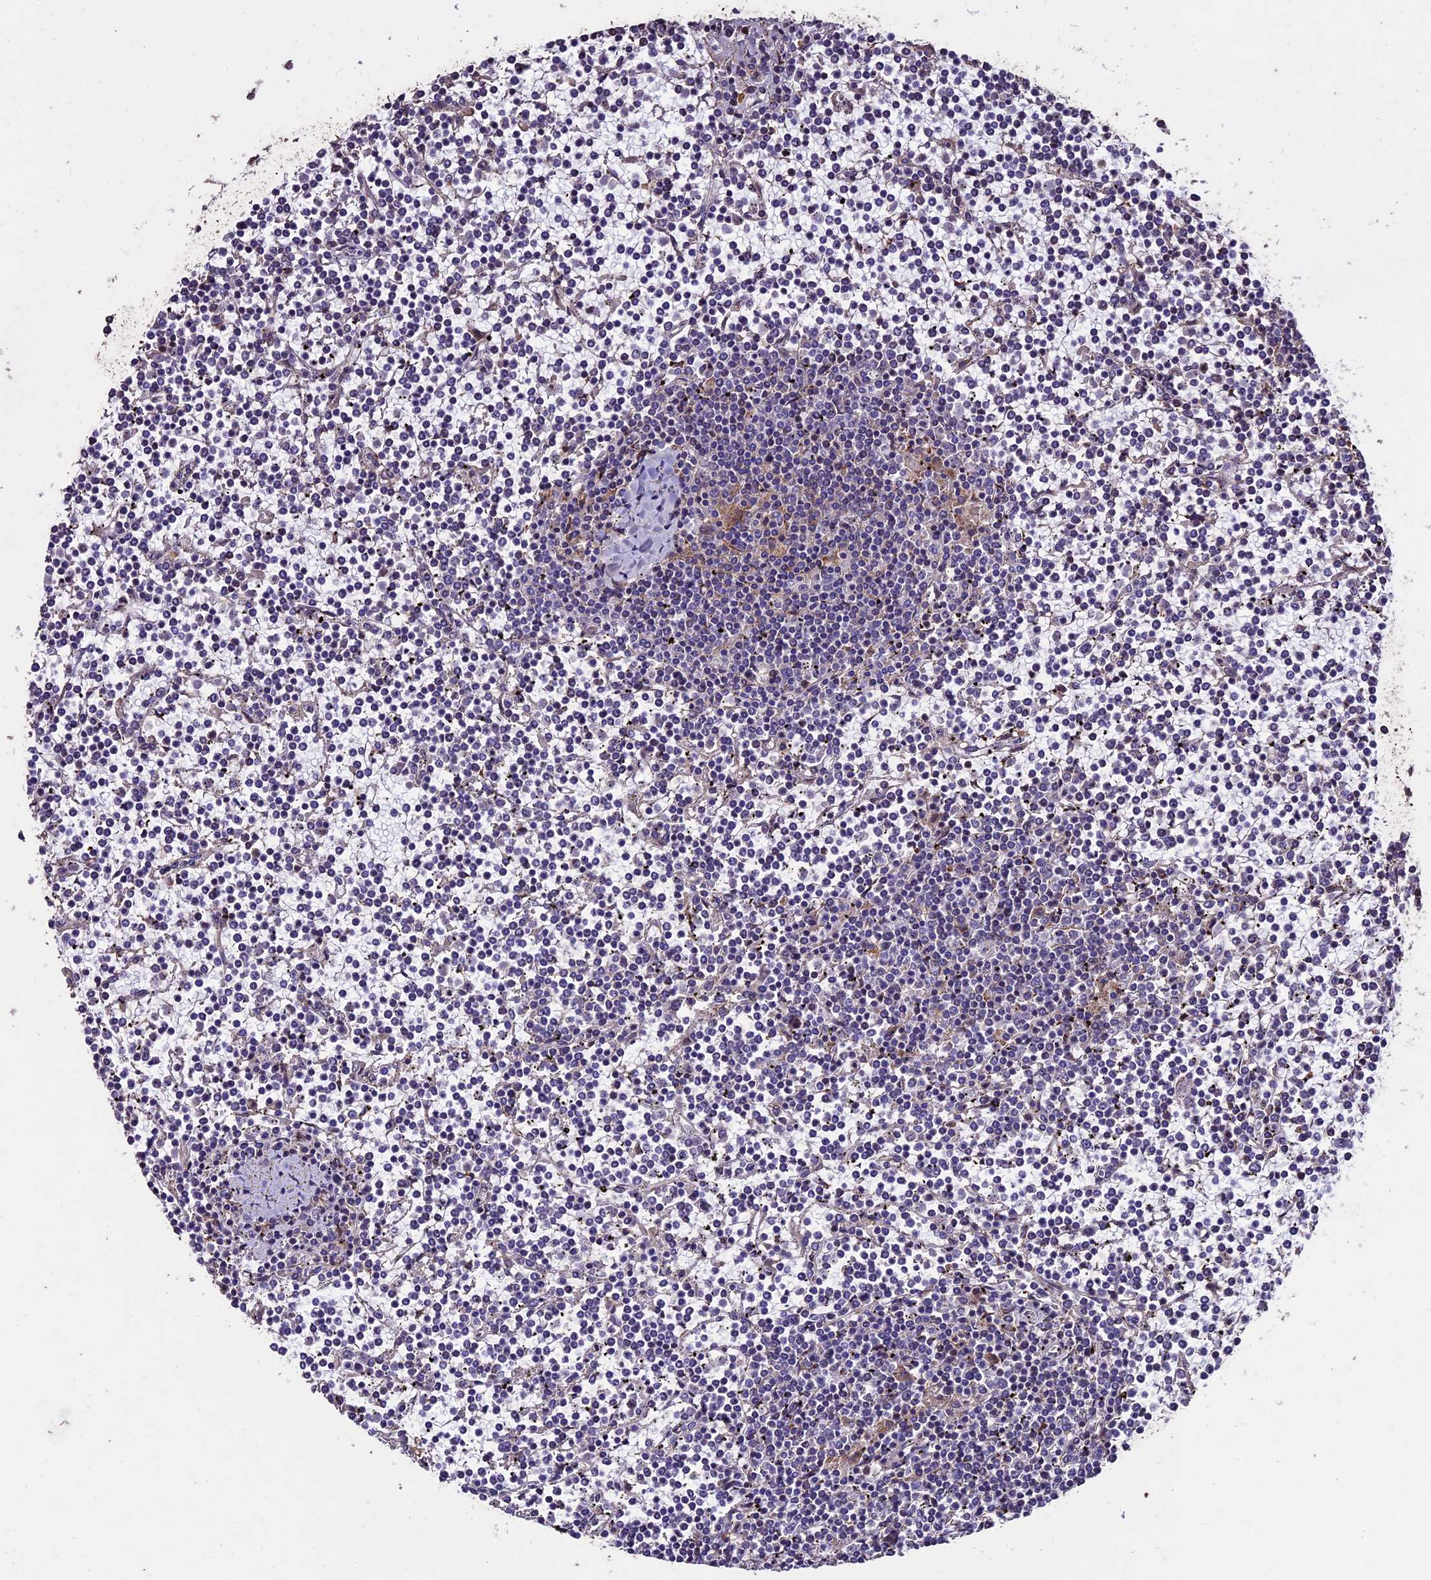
{"staining": {"intensity": "negative", "quantity": "none", "location": "none"}, "tissue": "lymphoma", "cell_type": "Tumor cells", "image_type": "cancer", "snomed": [{"axis": "morphology", "description": "Malignant lymphoma, non-Hodgkin's type, Low grade"}, {"axis": "topography", "description": "Spleen"}], "caption": "This is an IHC photomicrograph of low-grade malignant lymphoma, non-Hodgkin's type. There is no positivity in tumor cells.", "gene": "USB1", "patient": {"sex": "female", "age": 19}}